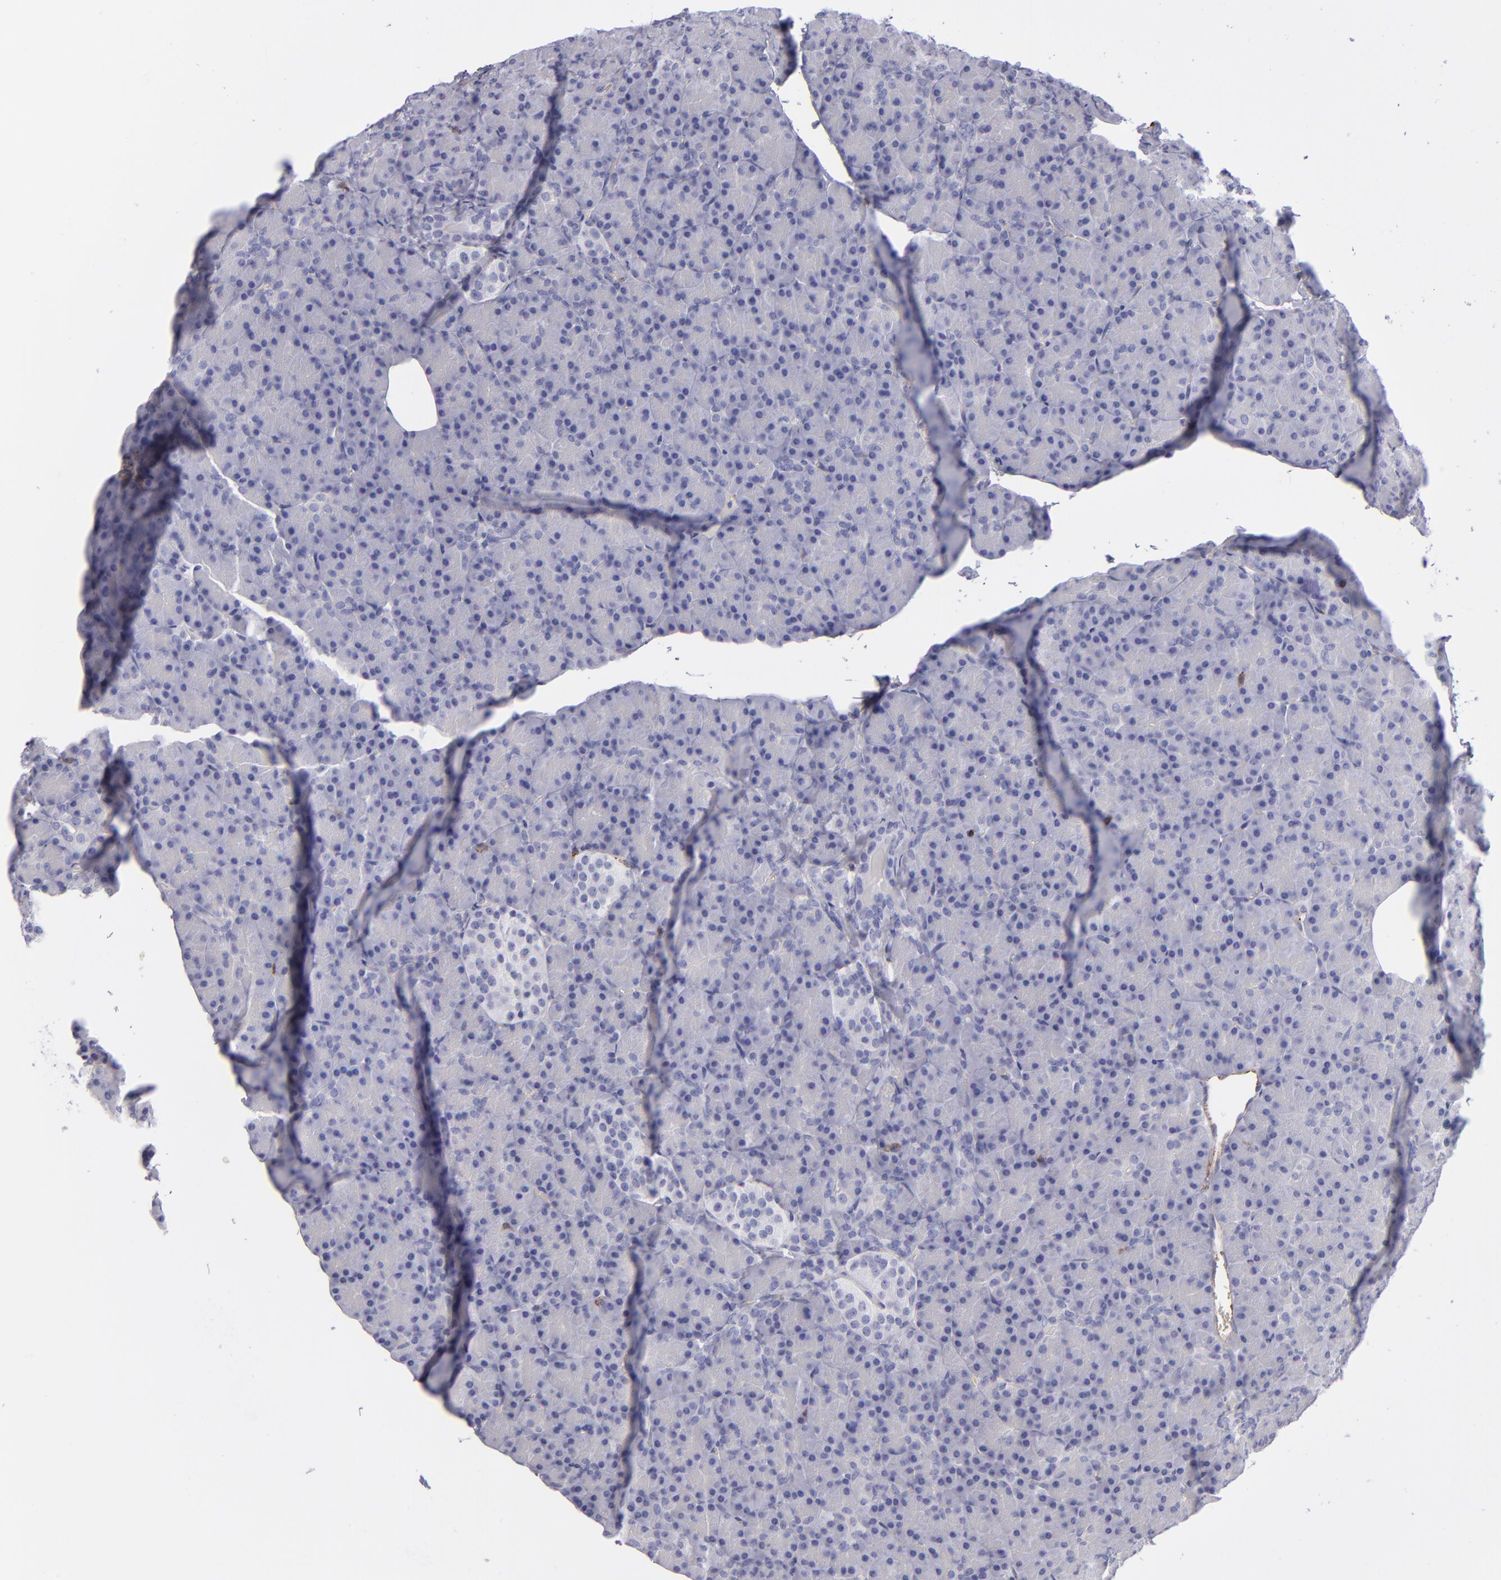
{"staining": {"intensity": "negative", "quantity": "none", "location": "none"}, "tissue": "pancreas", "cell_type": "Exocrine glandular cells", "image_type": "normal", "snomed": [{"axis": "morphology", "description": "Normal tissue, NOS"}, {"axis": "topography", "description": "Pancreas"}], "caption": "This is an IHC micrograph of normal pancreas. There is no expression in exocrine glandular cells.", "gene": "CD27", "patient": {"sex": "female", "age": 43}}